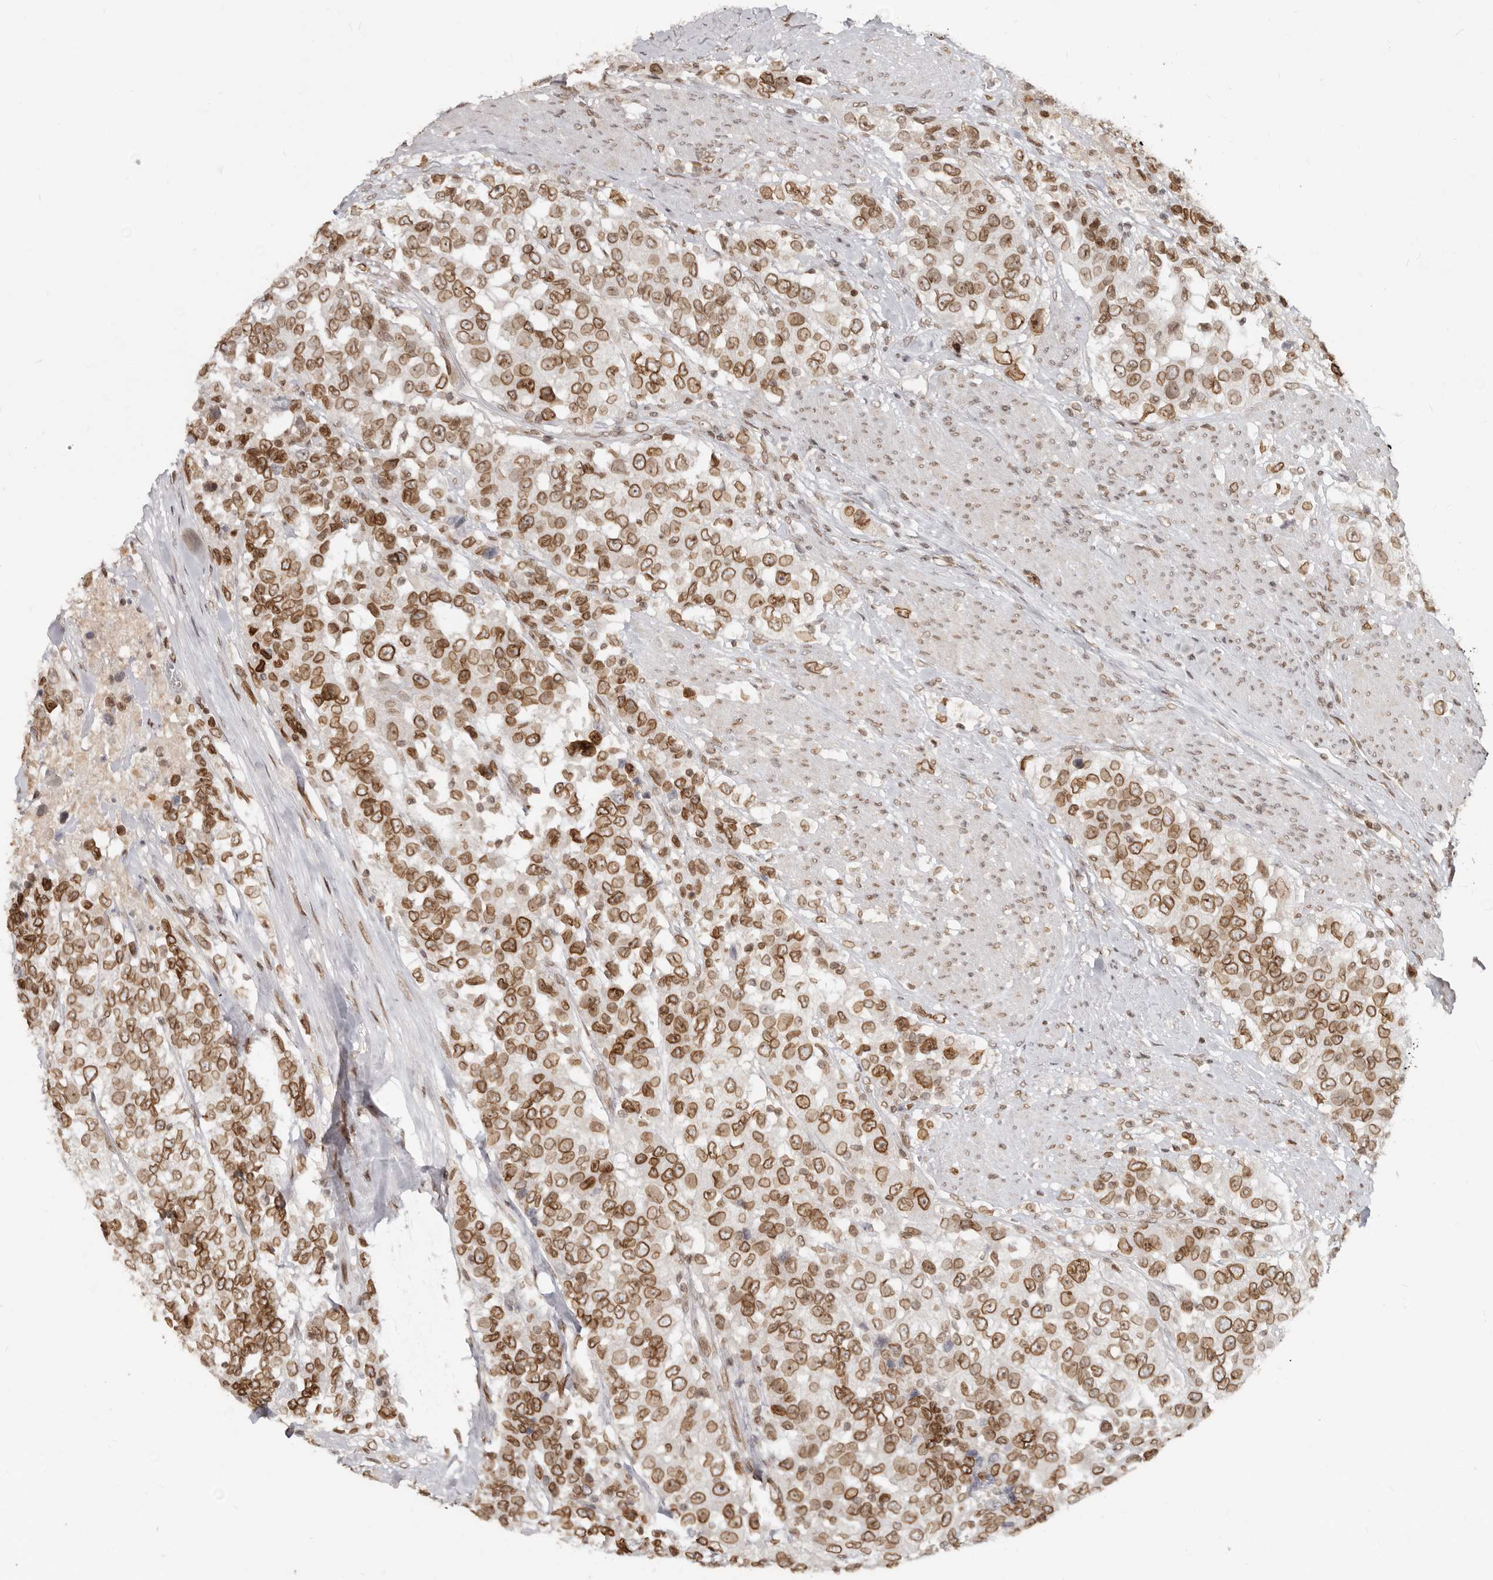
{"staining": {"intensity": "moderate", "quantity": ">75%", "location": "cytoplasmic/membranous,nuclear"}, "tissue": "urothelial cancer", "cell_type": "Tumor cells", "image_type": "cancer", "snomed": [{"axis": "morphology", "description": "Urothelial carcinoma, High grade"}, {"axis": "topography", "description": "Urinary bladder"}], "caption": "Immunohistochemistry (IHC) of high-grade urothelial carcinoma exhibits medium levels of moderate cytoplasmic/membranous and nuclear expression in approximately >75% of tumor cells.", "gene": "NUP153", "patient": {"sex": "female", "age": 80}}